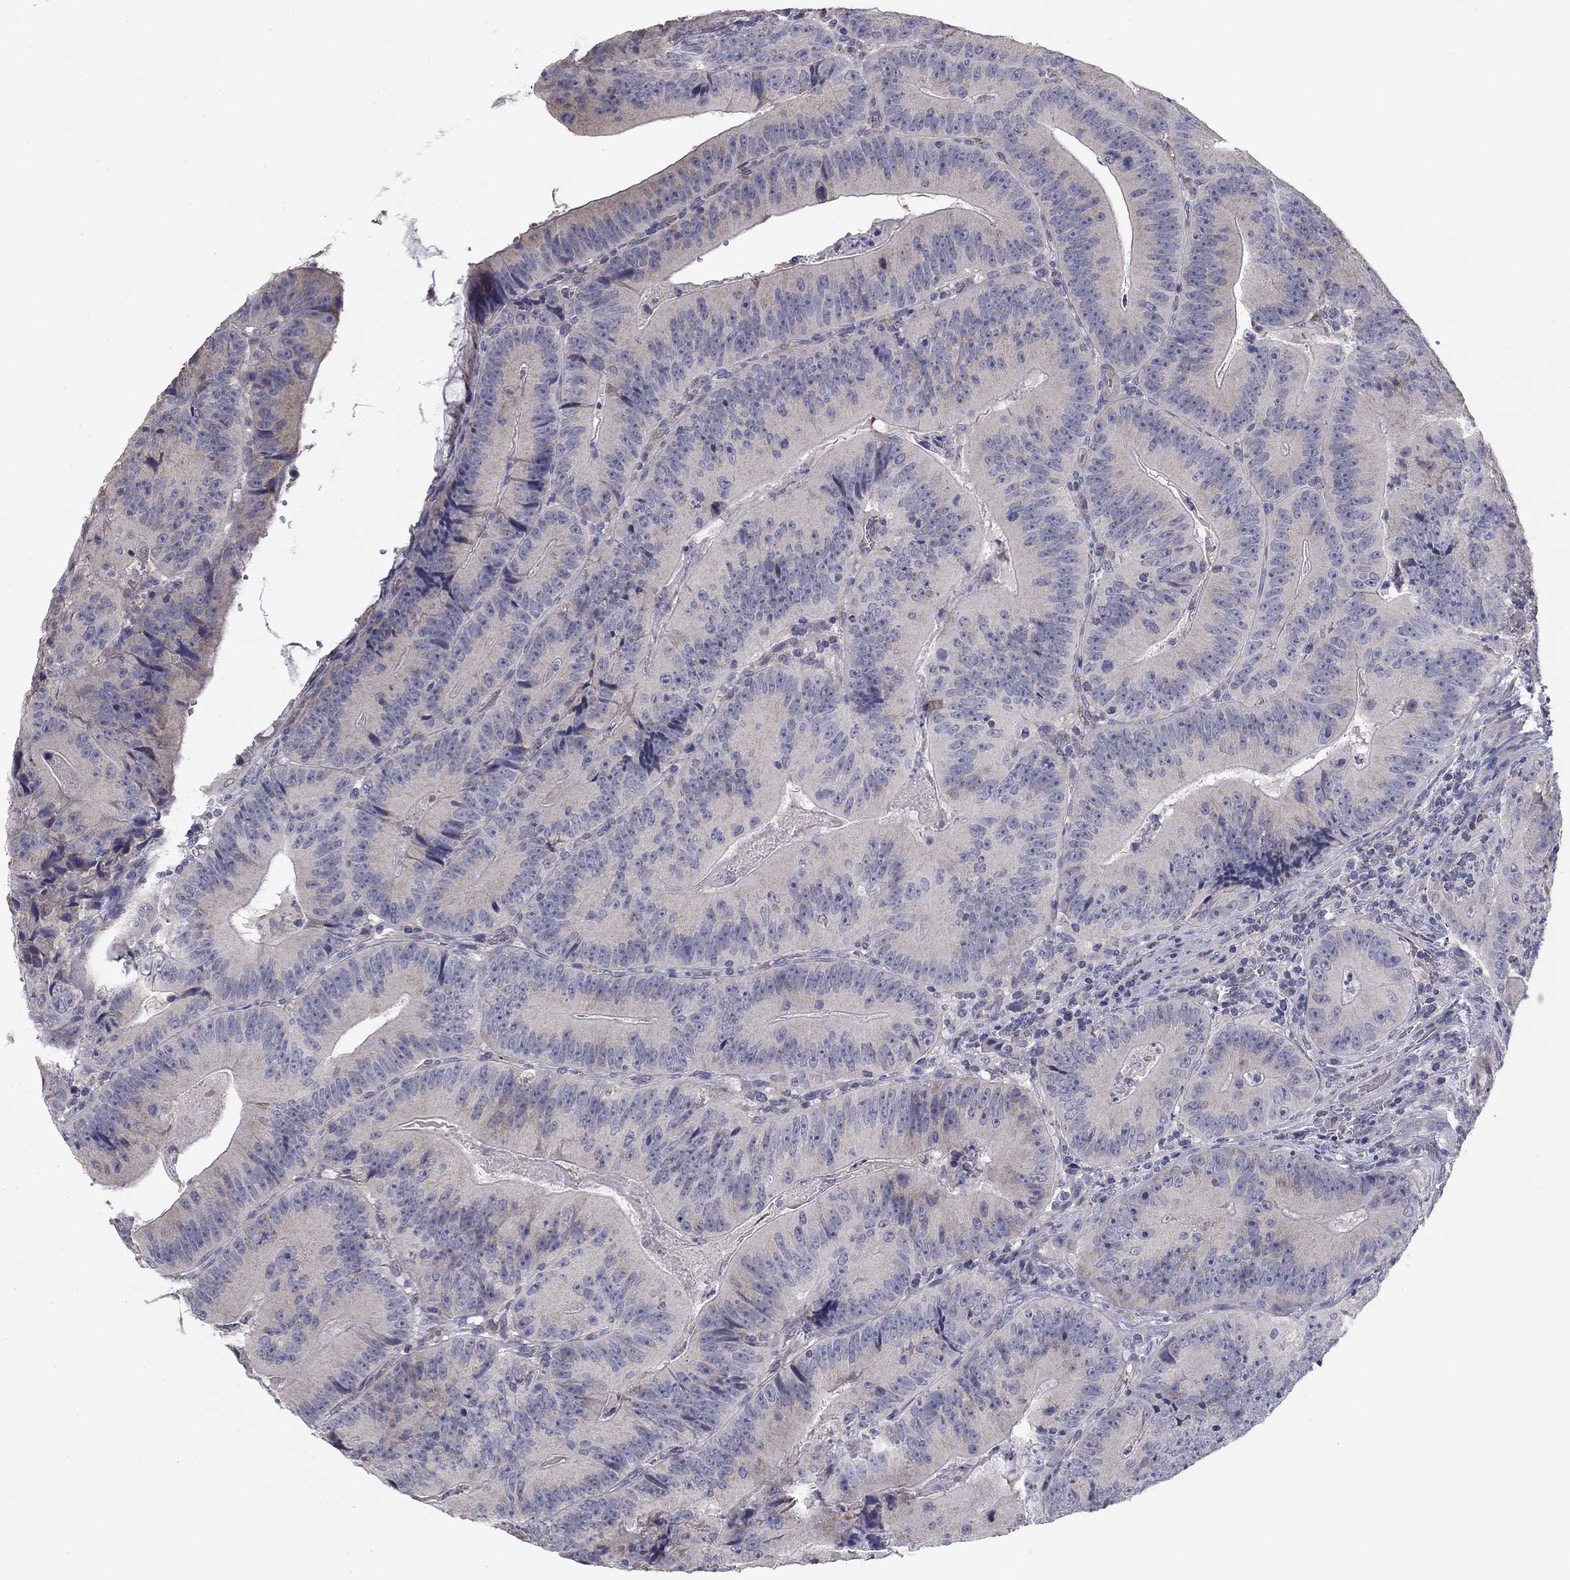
{"staining": {"intensity": "negative", "quantity": "none", "location": "none"}, "tissue": "colorectal cancer", "cell_type": "Tumor cells", "image_type": "cancer", "snomed": [{"axis": "morphology", "description": "Adenocarcinoma, NOS"}, {"axis": "topography", "description": "Colon"}], "caption": "IHC photomicrograph of neoplastic tissue: colorectal cancer (adenocarcinoma) stained with DAB reveals no significant protein expression in tumor cells.", "gene": "SEPTIN3", "patient": {"sex": "female", "age": 86}}